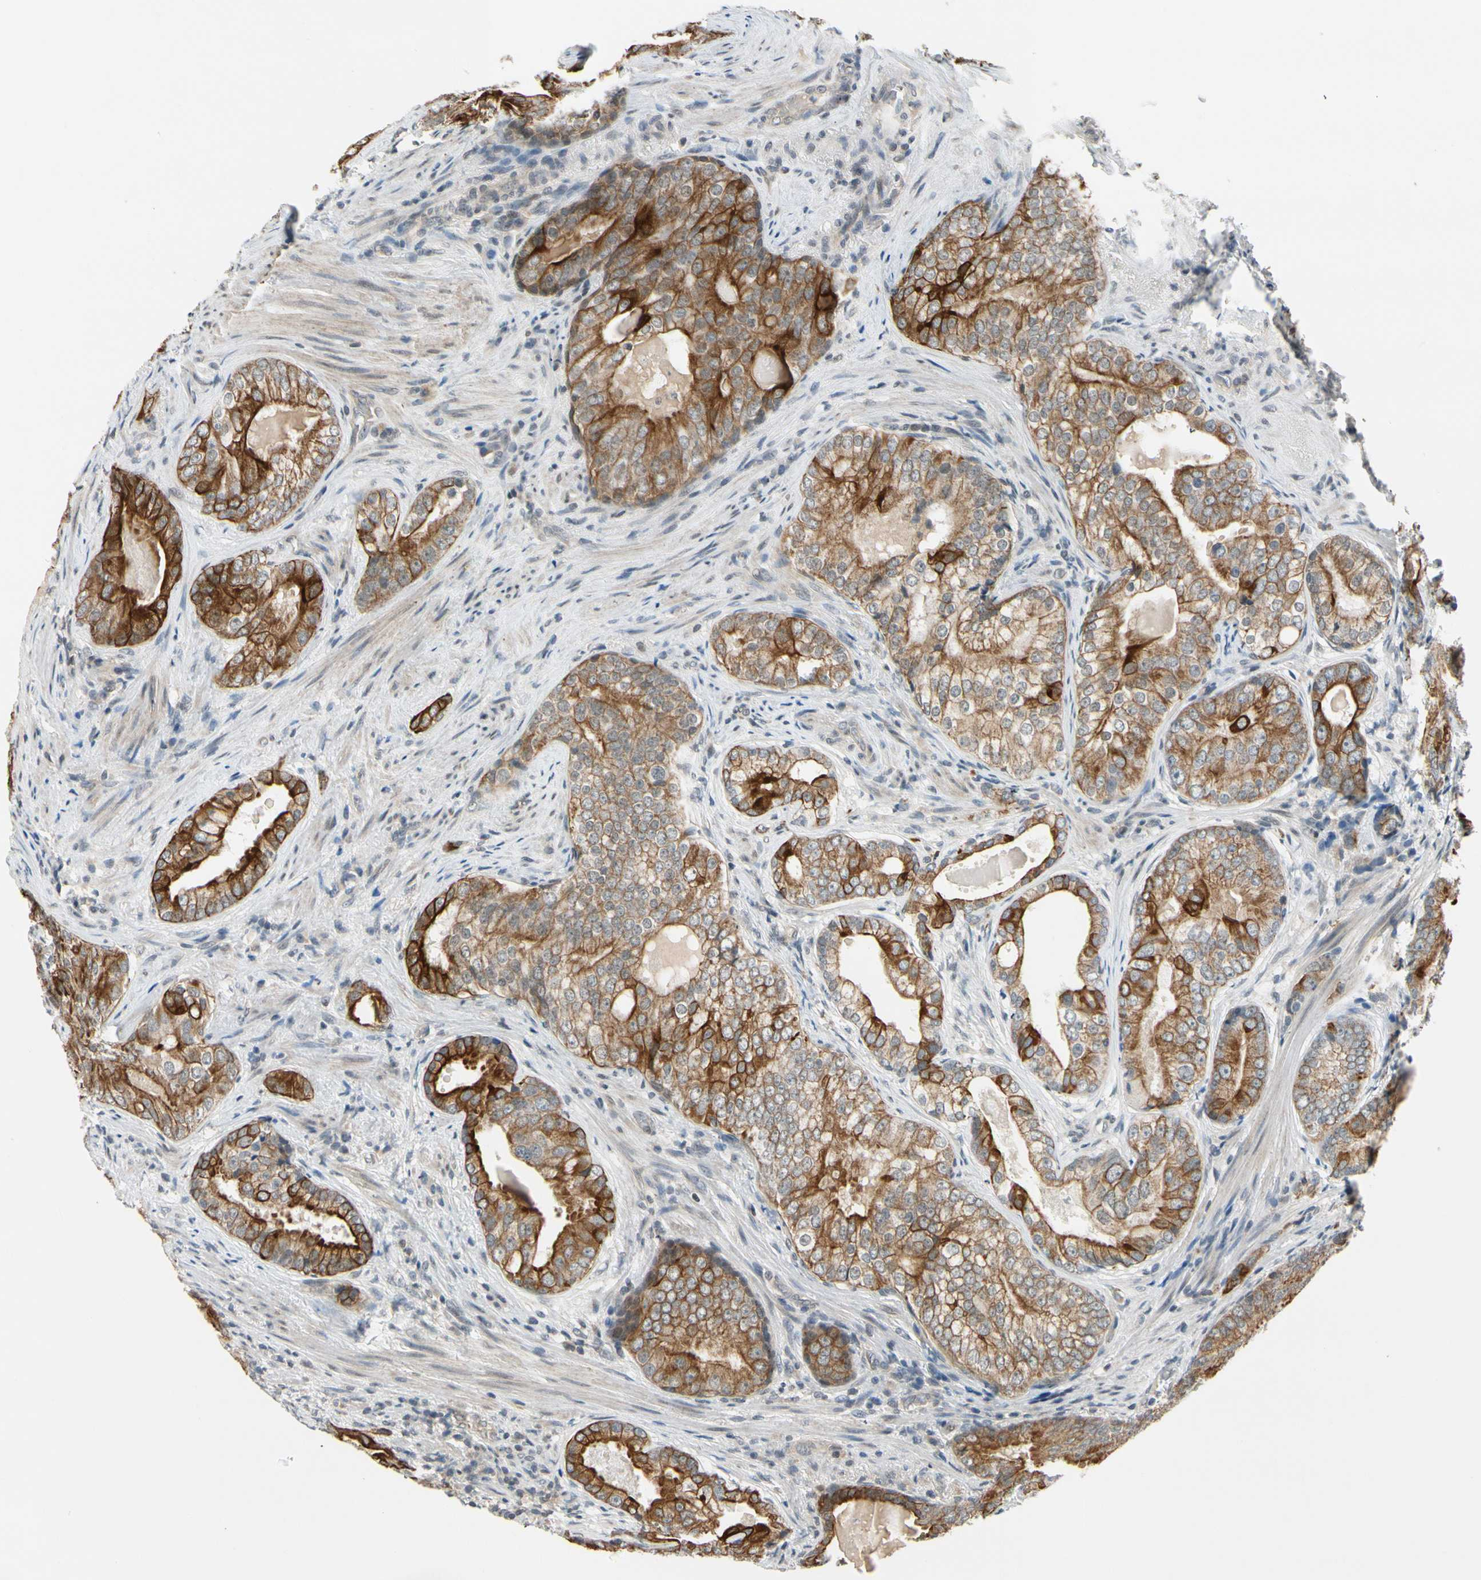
{"staining": {"intensity": "strong", "quantity": ">75%", "location": "cytoplasmic/membranous"}, "tissue": "prostate cancer", "cell_type": "Tumor cells", "image_type": "cancer", "snomed": [{"axis": "morphology", "description": "Adenocarcinoma, High grade"}, {"axis": "topography", "description": "Prostate"}], "caption": "The micrograph reveals immunohistochemical staining of prostate cancer. There is strong cytoplasmic/membranous expression is appreciated in about >75% of tumor cells.", "gene": "TAF12", "patient": {"sex": "male", "age": 66}}